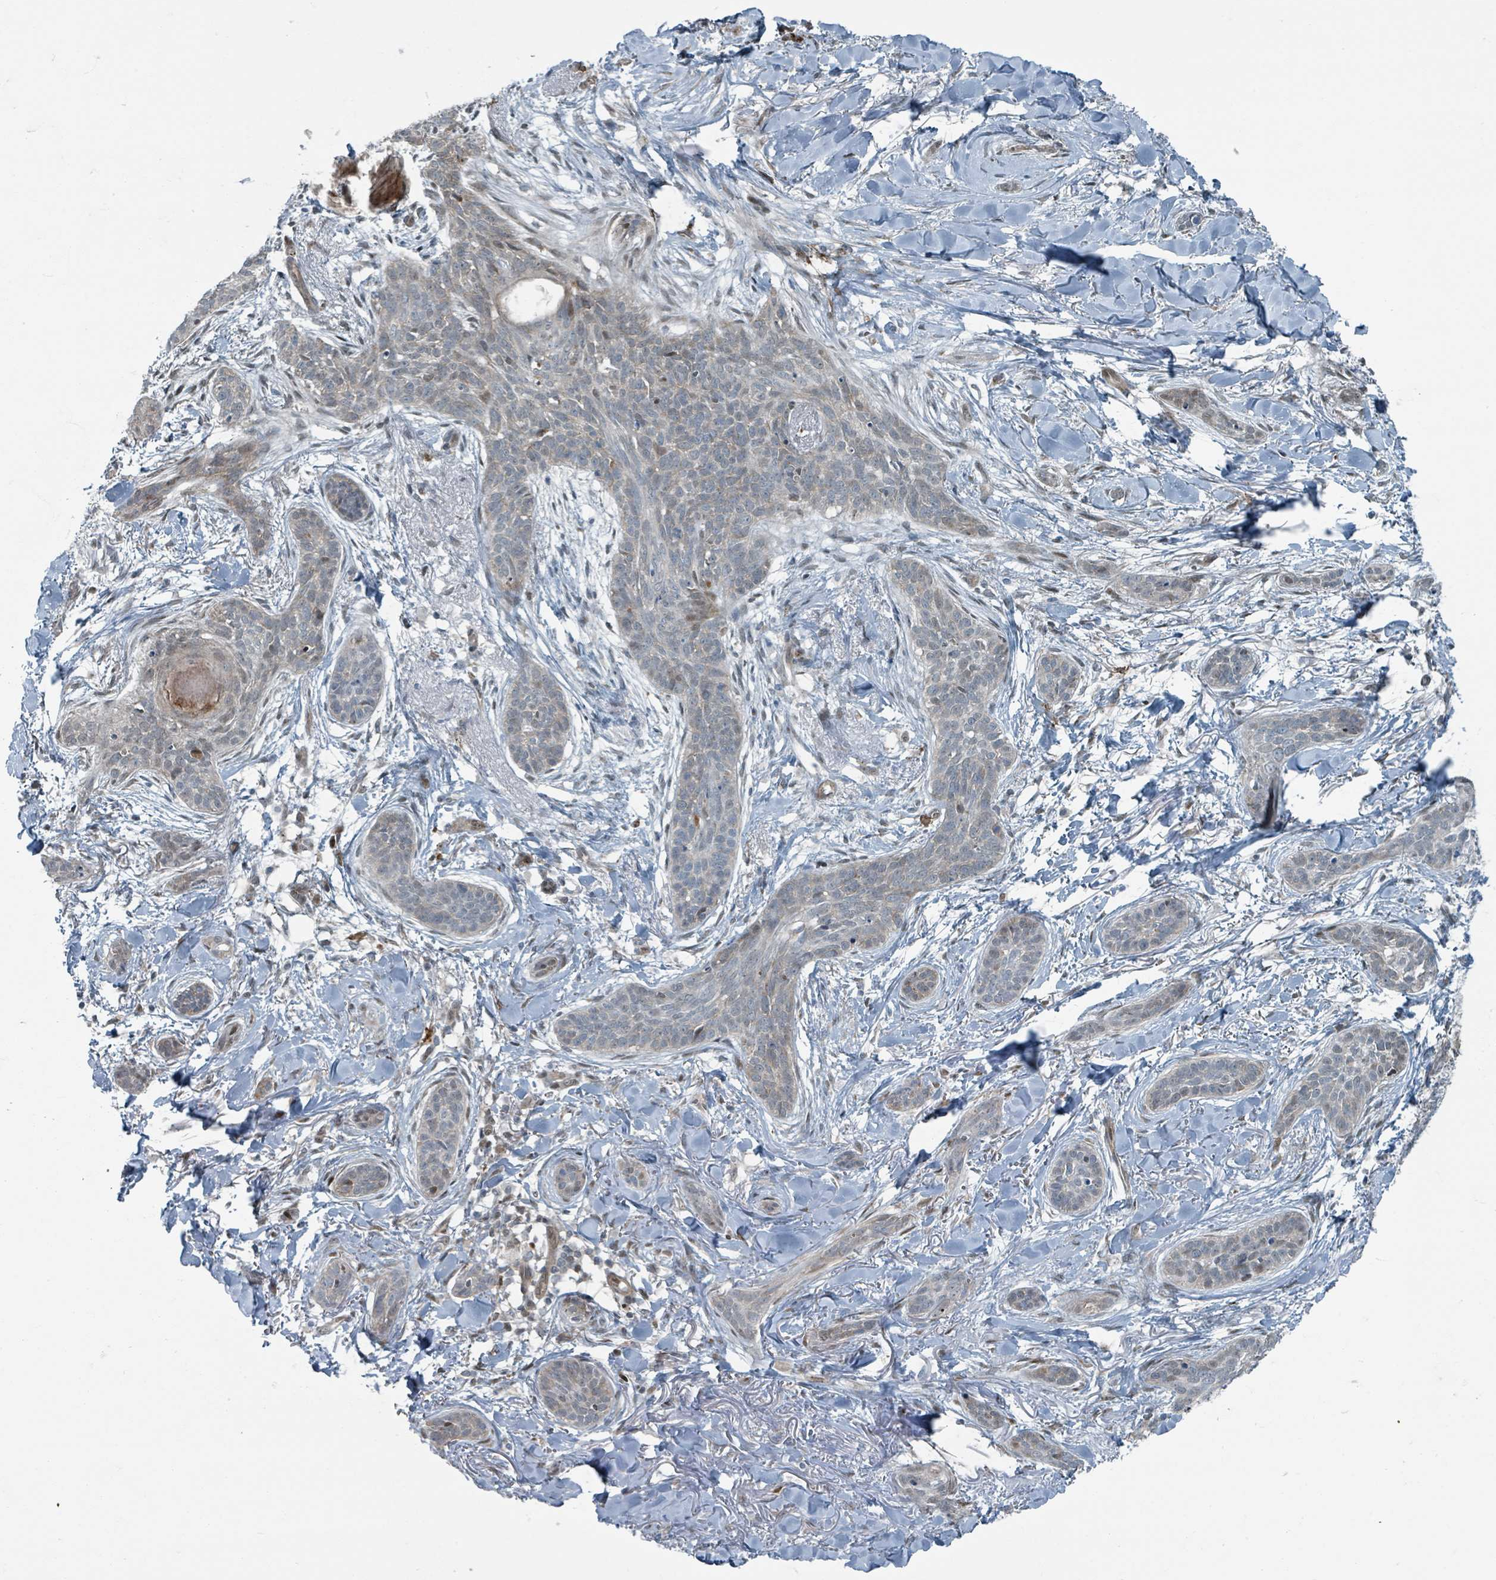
{"staining": {"intensity": "weak", "quantity": "<25%", "location": "nuclear"}, "tissue": "skin cancer", "cell_type": "Tumor cells", "image_type": "cancer", "snomed": [{"axis": "morphology", "description": "Basal cell carcinoma"}, {"axis": "topography", "description": "Skin"}], "caption": "IHC histopathology image of neoplastic tissue: skin cancer (basal cell carcinoma) stained with DAB (3,3'-diaminobenzidine) reveals no significant protein positivity in tumor cells.", "gene": "RHPN2", "patient": {"sex": "male", "age": 52}}